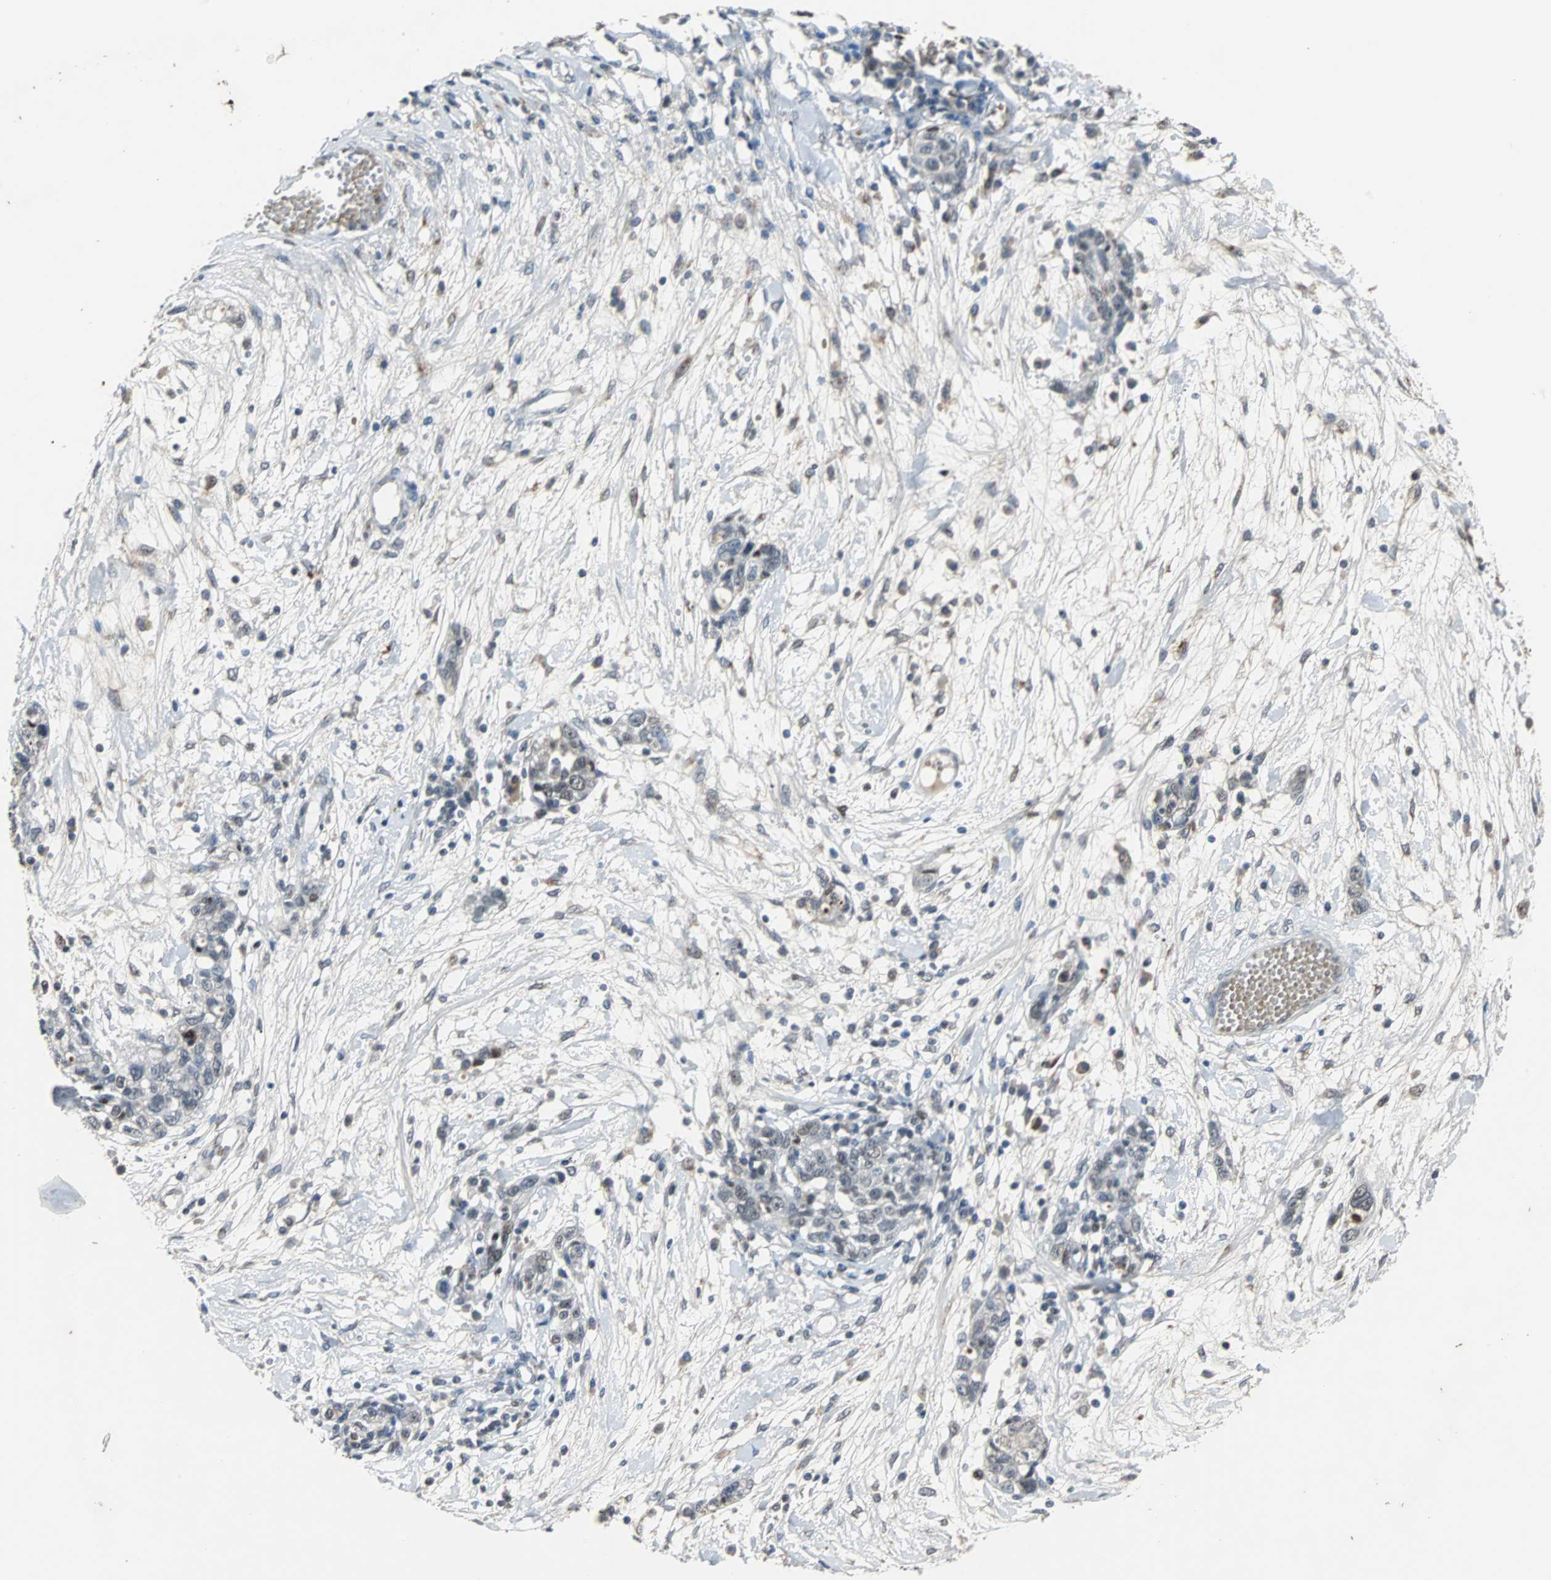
{"staining": {"intensity": "weak", "quantity": "<25%", "location": "cytoplasmic/membranous"}, "tissue": "ovarian cancer", "cell_type": "Tumor cells", "image_type": "cancer", "snomed": [{"axis": "morphology", "description": "Cystadenocarcinoma, serous, NOS"}, {"axis": "topography", "description": "Ovary"}], "caption": "The micrograph demonstrates no staining of tumor cells in ovarian serous cystadenocarcinoma.", "gene": "HLX", "patient": {"sex": "female", "age": 71}}